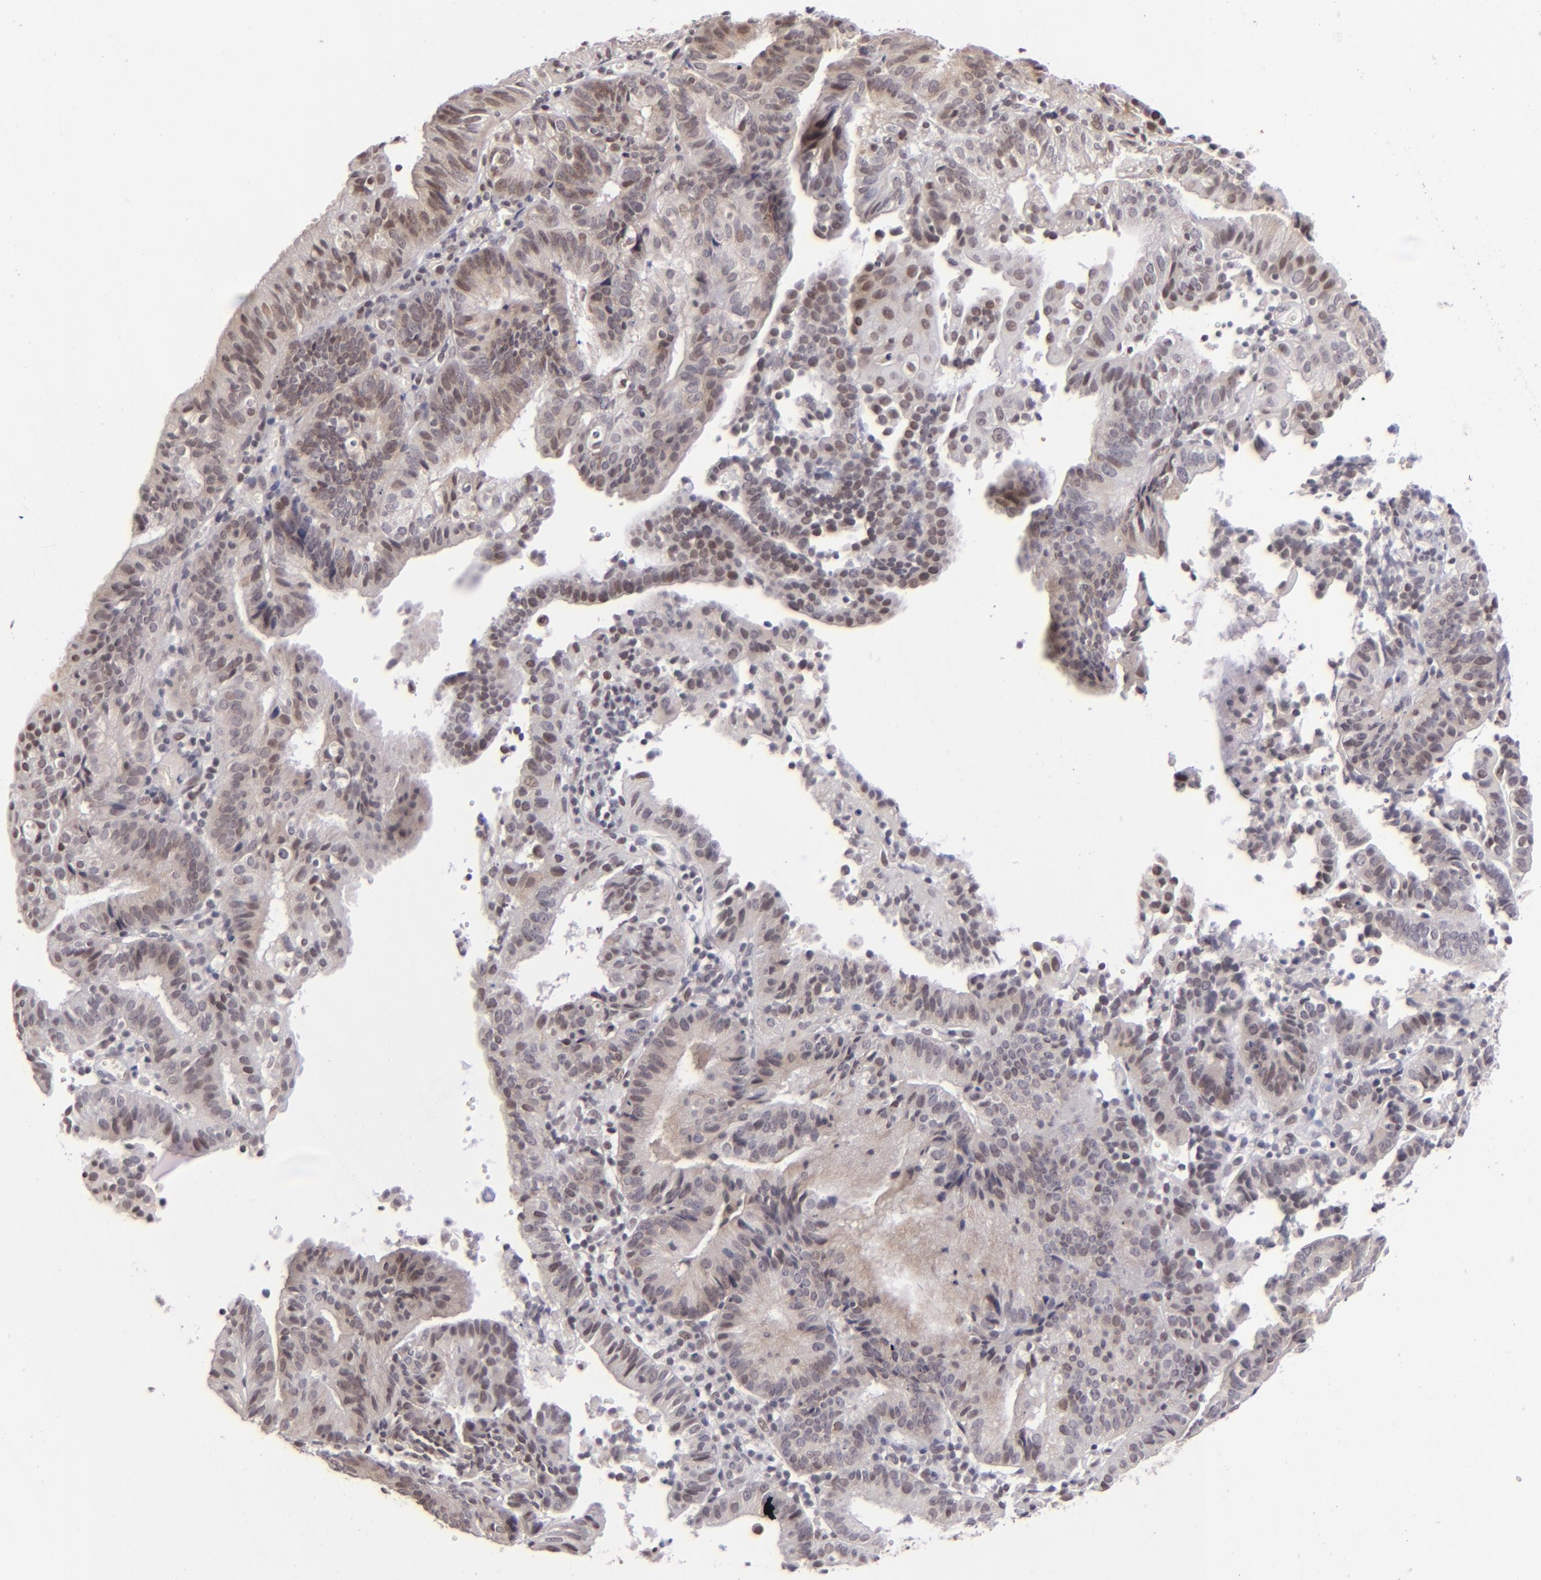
{"staining": {"intensity": "weak", "quantity": "<25%", "location": "nuclear"}, "tissue": "cervical cancer", "cell_type": "Tumor cells", "image_type": "cancer", "snomed": [{"axis": "morphology", "description": "Adenocarcinoma, NOS"}, {"axis": "topography", "description": "Cervix"}], "caption": "High power microscopy histopathology image of an immunohistochemistry (IHC) photomicrograph of cervical cancer (adenocarcinoma), revealing no significant positivity in tumor cells. (IHC, brightfield microscopy, high magnification).", "gene": "RARB", "patient": {"sex": "female", "age": 60}}